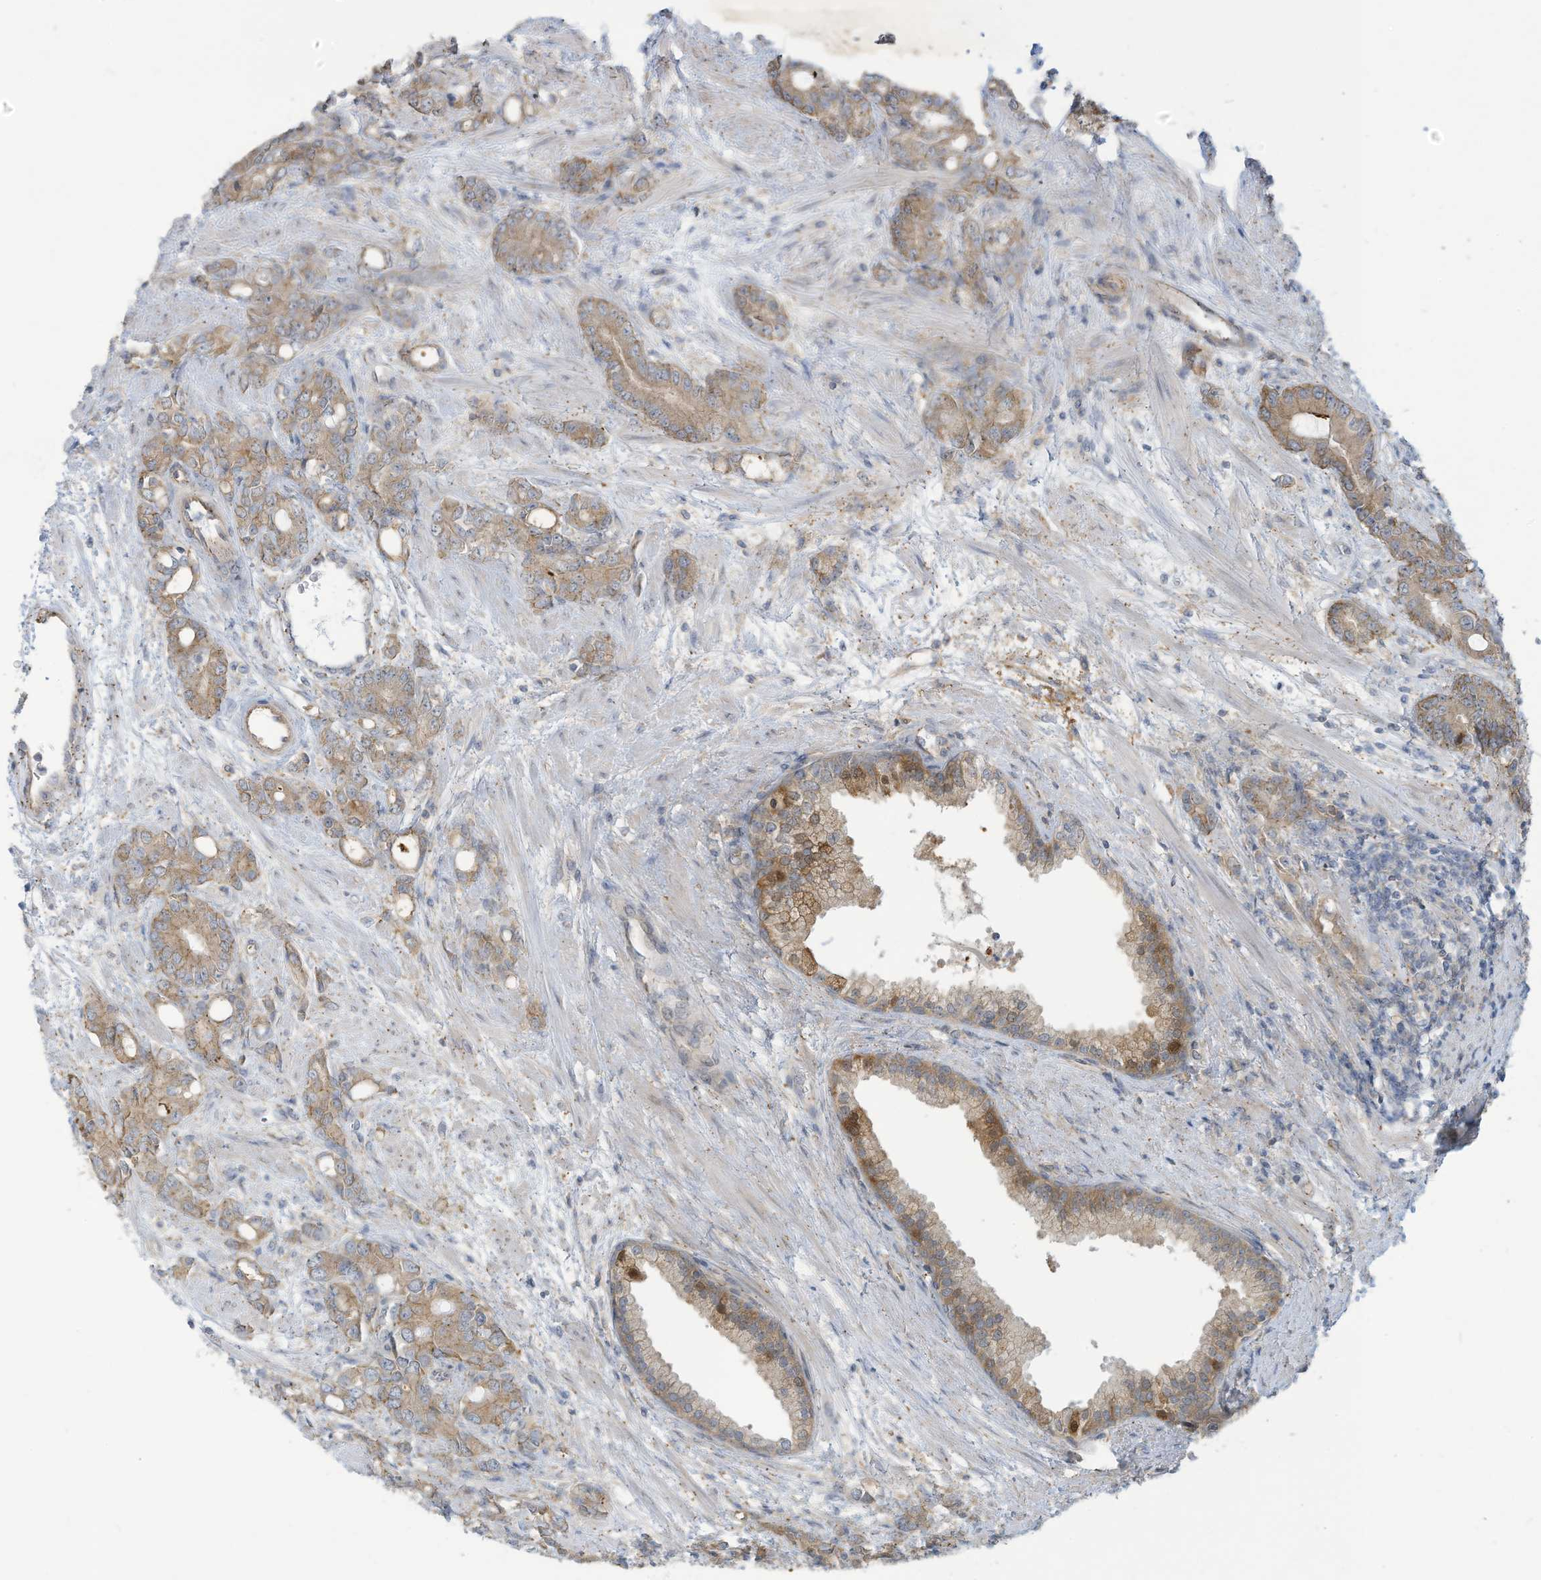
{"staining": {"intensity": "weak", "quantity": ">75%", "location": "cytoplasmic/membranous"}, "tissue": "prostate cancer", "cell_type": "Tumor cells", "image_type": "cancer", "snomed": [{"axis": "morphology", "description": "Adenocarcinoma, High grade"}, {"axis": "topography", "description": "Prostate"}], "caption": "Tumor cells display low levels of weak cytoplasmic/membranous expression in about >75% of cells in human prostate adenocarcinoma (high-grade). The staining is performed using DAB (3,3'-diaminobenzidine) brown chromogen to label protein expression. The nuclei are counter-stained blue using hematoxylin.", "gene": "ADAT2", "patient": {"sex": "male", "age": 62}}